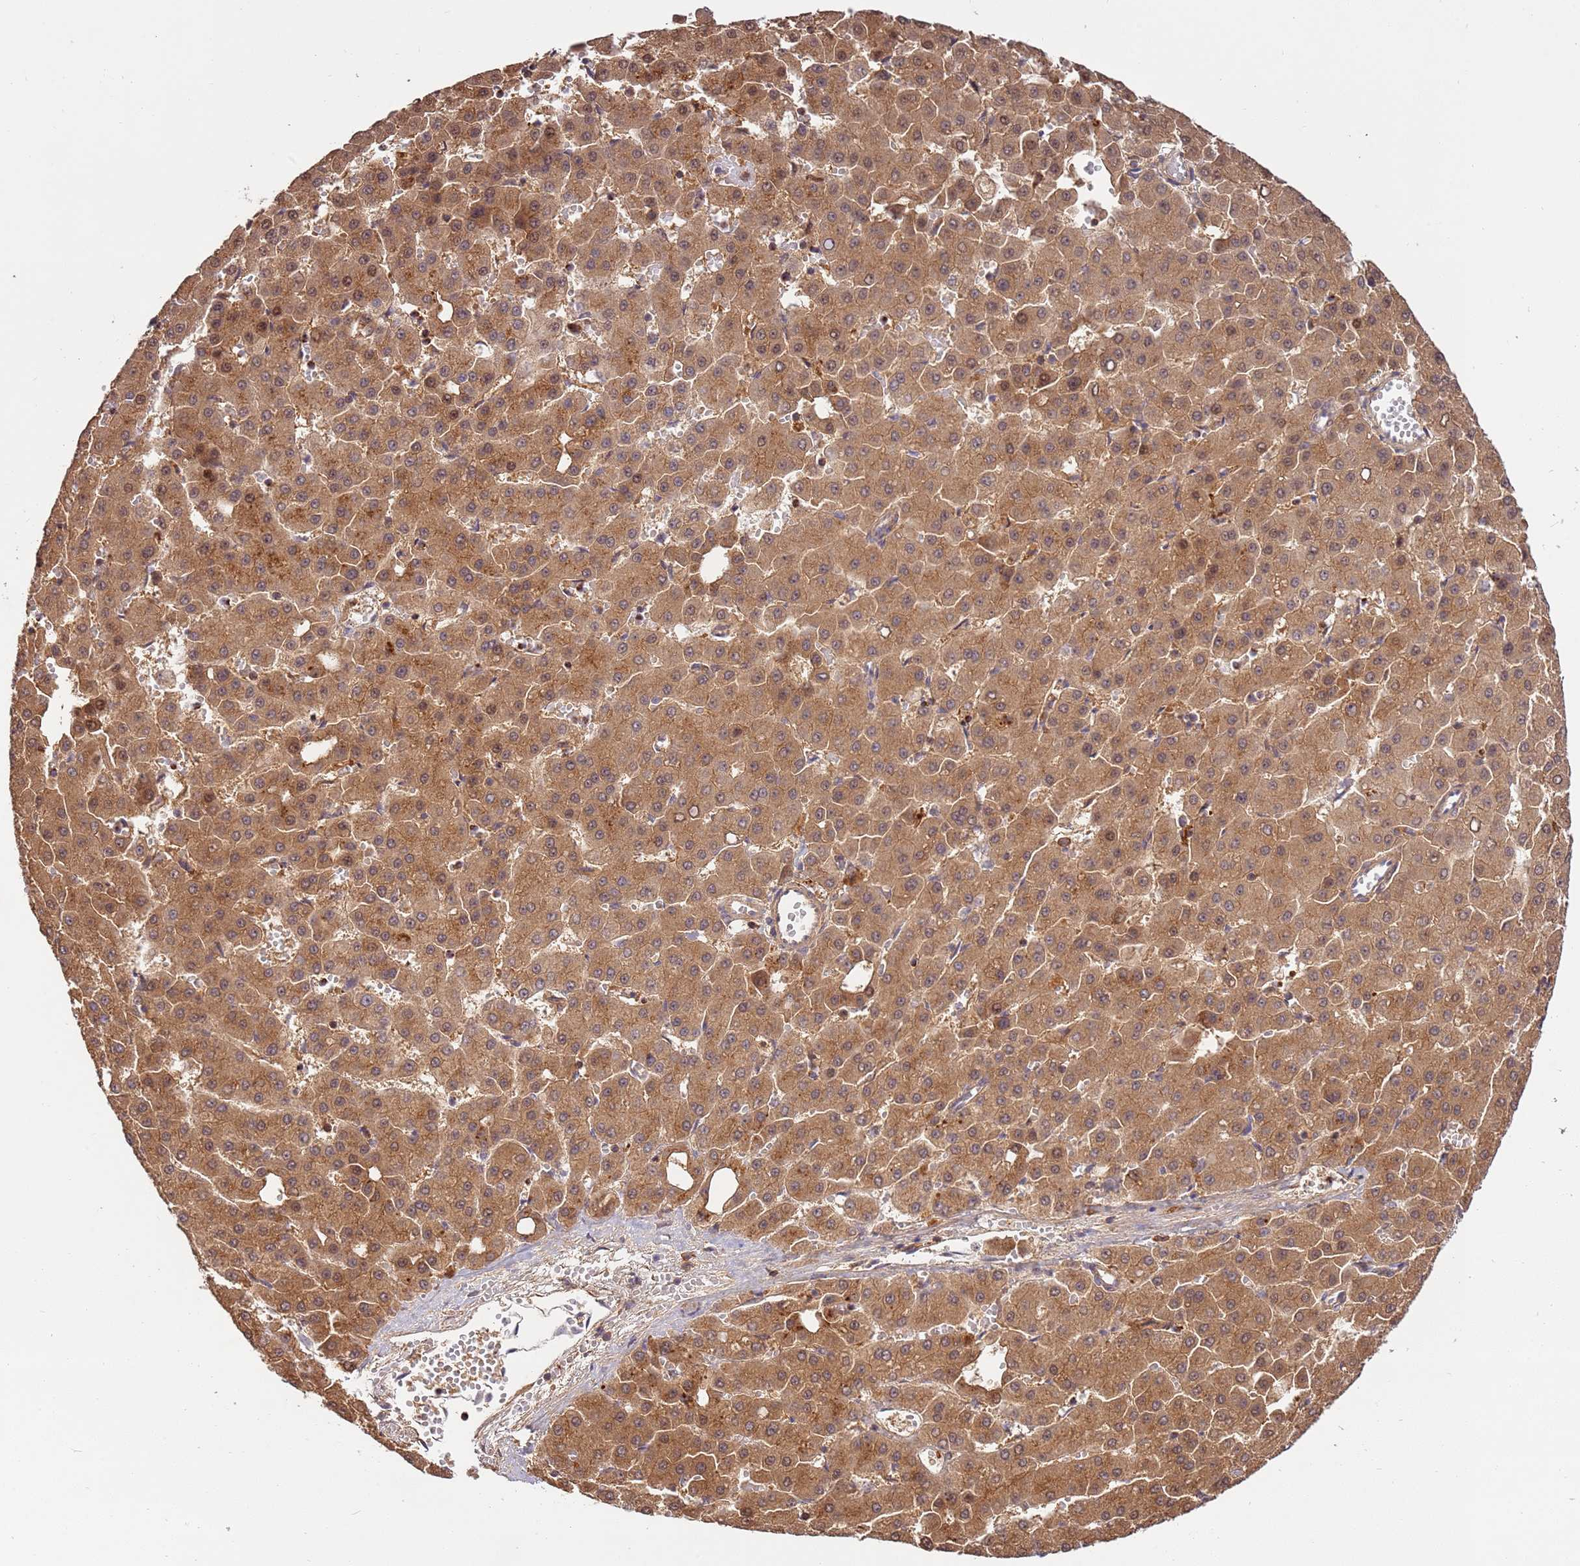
{"staining": {"intensity": "moderate", "quantity": ">75%", "location": "cytoplasmic/membranous,nuclear"}, "tissue": "liver cancer", "cell_type": "Tumor cells", "image_type": "cancer", "snomed": [{"axis": "morphology", "description": "Carcinoma, Hepatocellular, NOS"}, {"axis": "topography", "description": "Liver"}], "caption": "Protein expression by IHC exhibits moderate cytoplasmic/membranous and nuclear positivity in approximately >75% of tumor cells in liver hepatocellular carcinoma. Immunohistochemistry (ihc) stains the protein in brown and the nuclei are stained blue.", "gene": "ZNF624", "patient": {"sex": "male", "age": 47}}